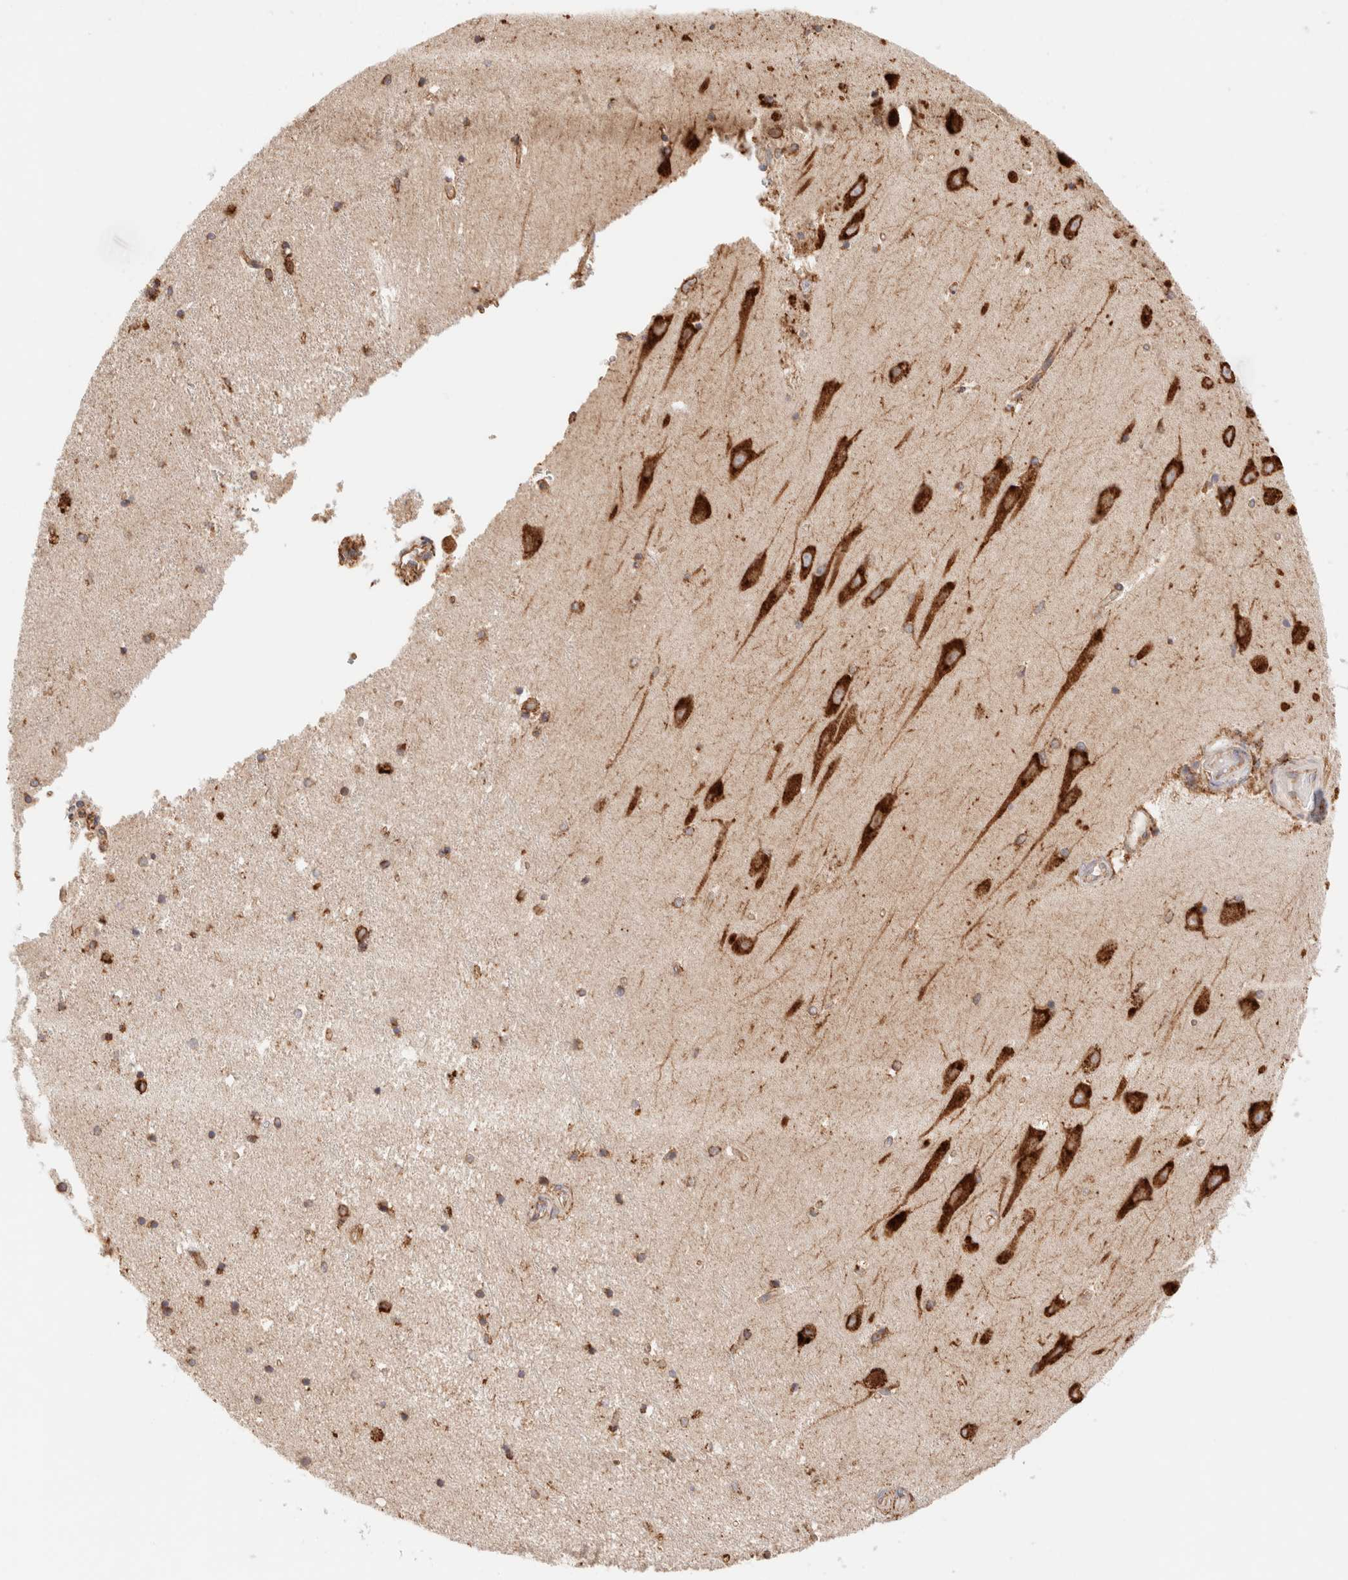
{"staining": {"intensity": "moderate", "quantity": ">75%", "location": "cytoplasmic/membranous"}, "tissue": "hippocampus", "cell_type": "Glial cells", "image_type": "normal", "snomed": [{"axis": "morphology", "description": "Normal tissue, NOS"}, {"axis": "topography", "description": "Hippocampus"}], "caption": "Hippocampus stained with immunohistochemistry displays moderate cytoplasmic/membranous expression in approximately >75% of glial cells.", "gene": "FER", "patient": {"sex": "male", "age": 45}}